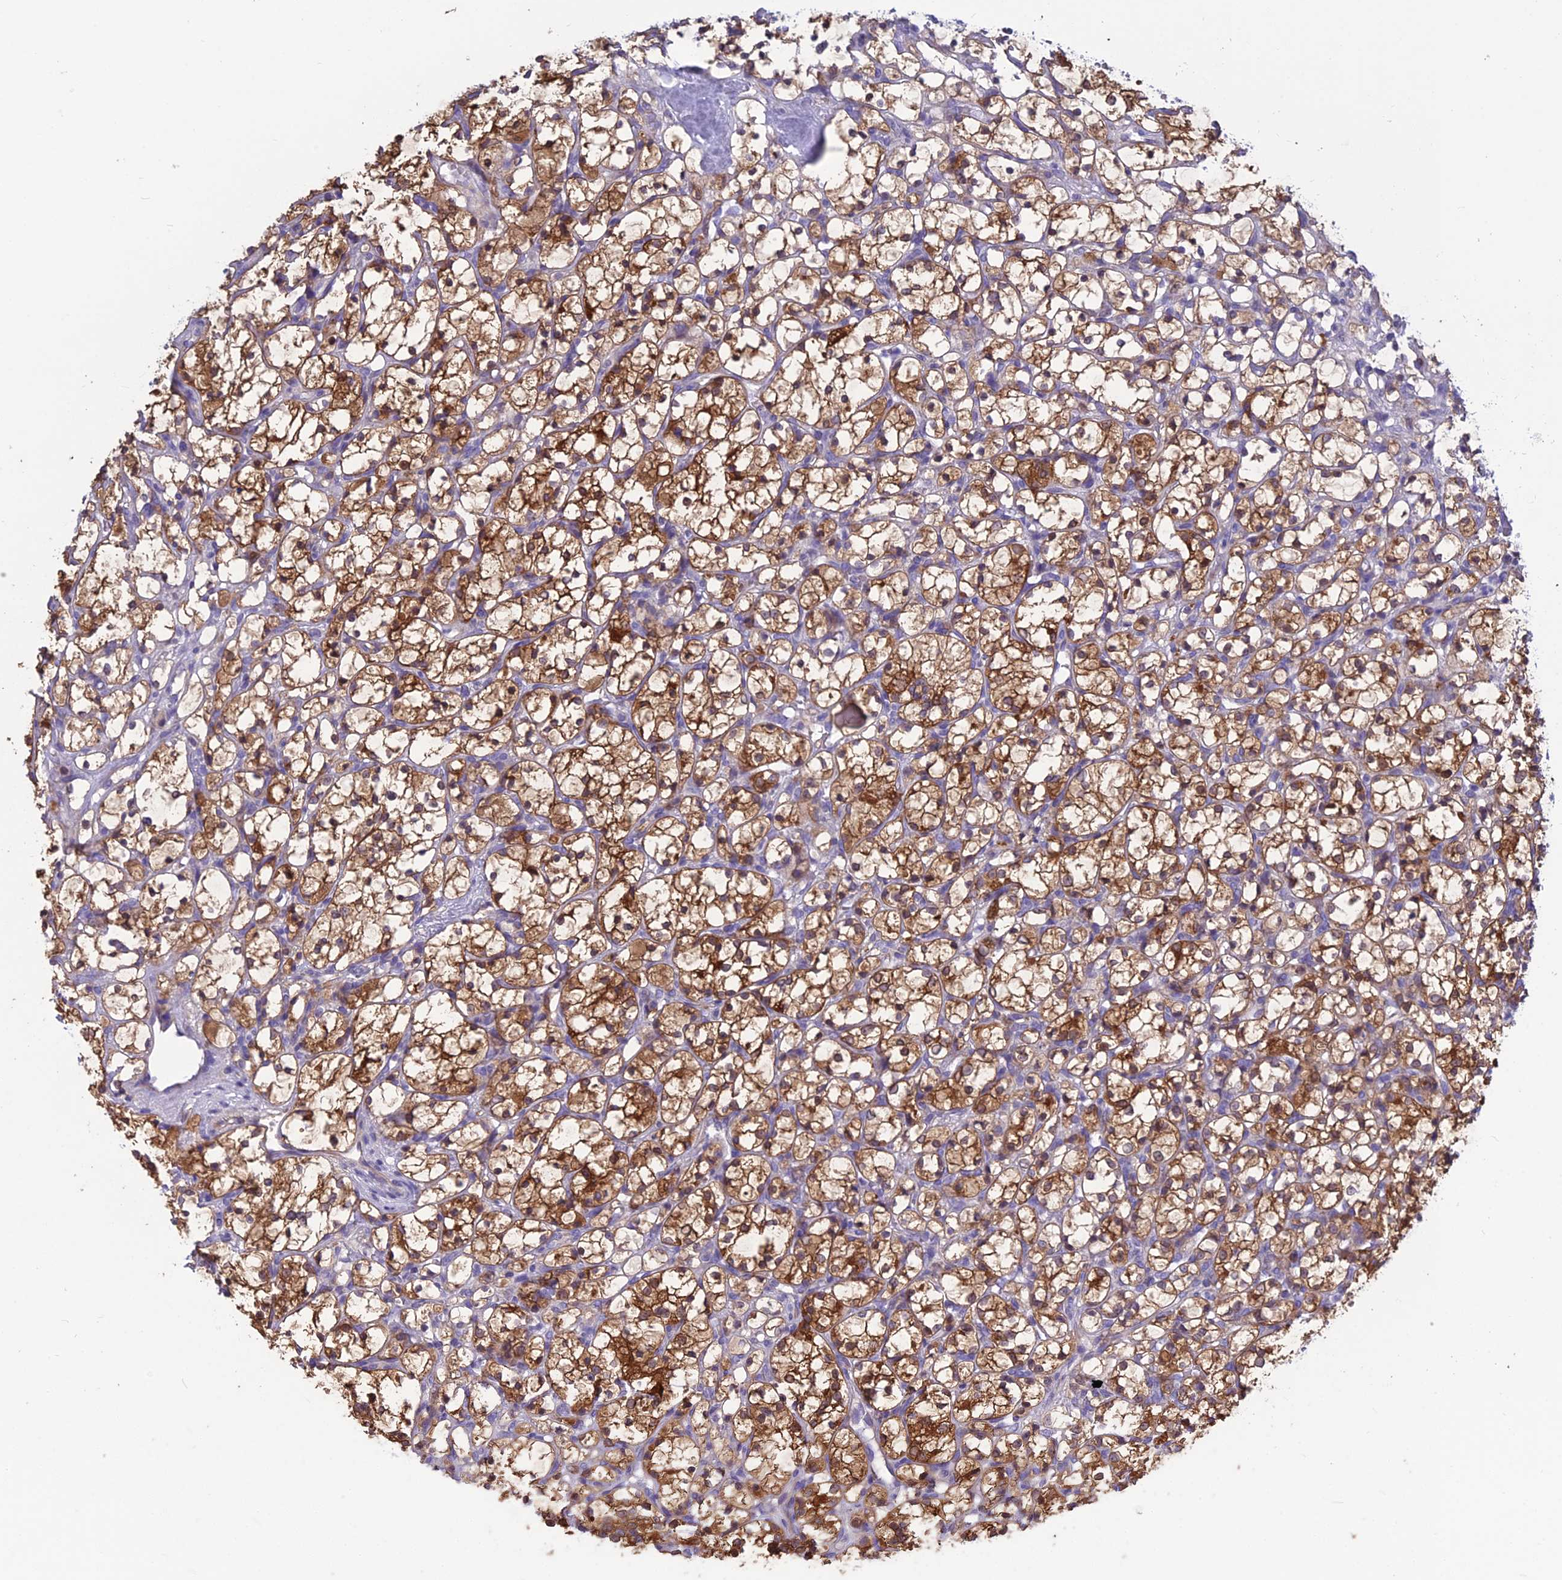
{"staining": {"intensity": "strong", "quantity": ">75%", "location": "cytoplasmic/membranous"}, "tissue": "renal cancer", "cell_type": "Tumor cells", "image_type": "cancer", "snomed": [{"axis": "morphology", "description": "Adenocarcinoma, NOS"}, {"axis": "topography", "description": "Kidney"}], "caption": "Immunohistochemical staining of human renal cancer exhibits strong cytoplasmic/membranous protein staining in approximately >75% of tumor cells. The staining was performed using DAB (3,3'-diaminobenzidine) to visualize the protein expression in brown, while the nuclei were stained in blue with hematoxylin (Magnification: 20x).", "gene": "BHMT2", "patient": {"sex": "female", "age": 69}}